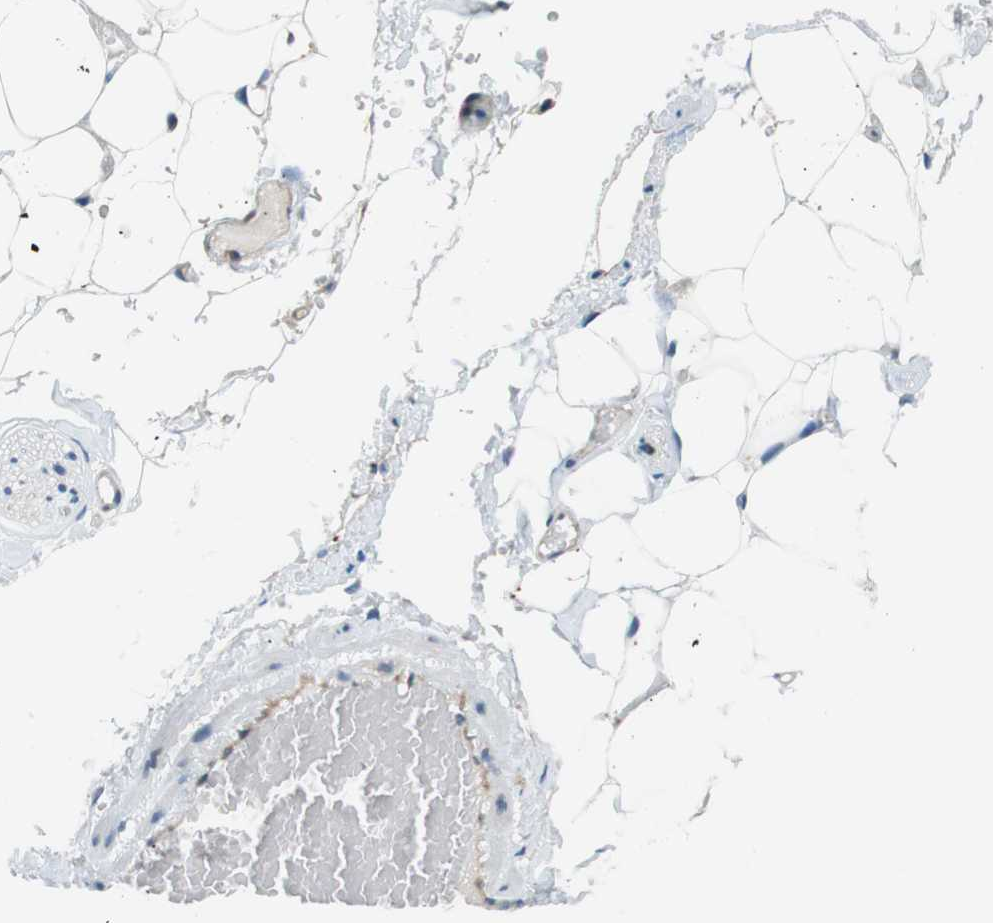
{"staining": {"intensity": "negative", "quantity": "none", "location": "none"}, "tissue": "adipose tissue", "cell_type": "Adipocytes", "image_type": "normal", "snomed": [{"axis": "morphology", "description": "Normal tissue, NOS"}, {"axis": "topography", "description": "Peripheral nerve tissue"}], "caption": "Human adipose tissue stained for a protein using IHC exhibits no expression in adipocytes.", "gene": "PALD1", "patient": {"sex": "male", "age": 70}}